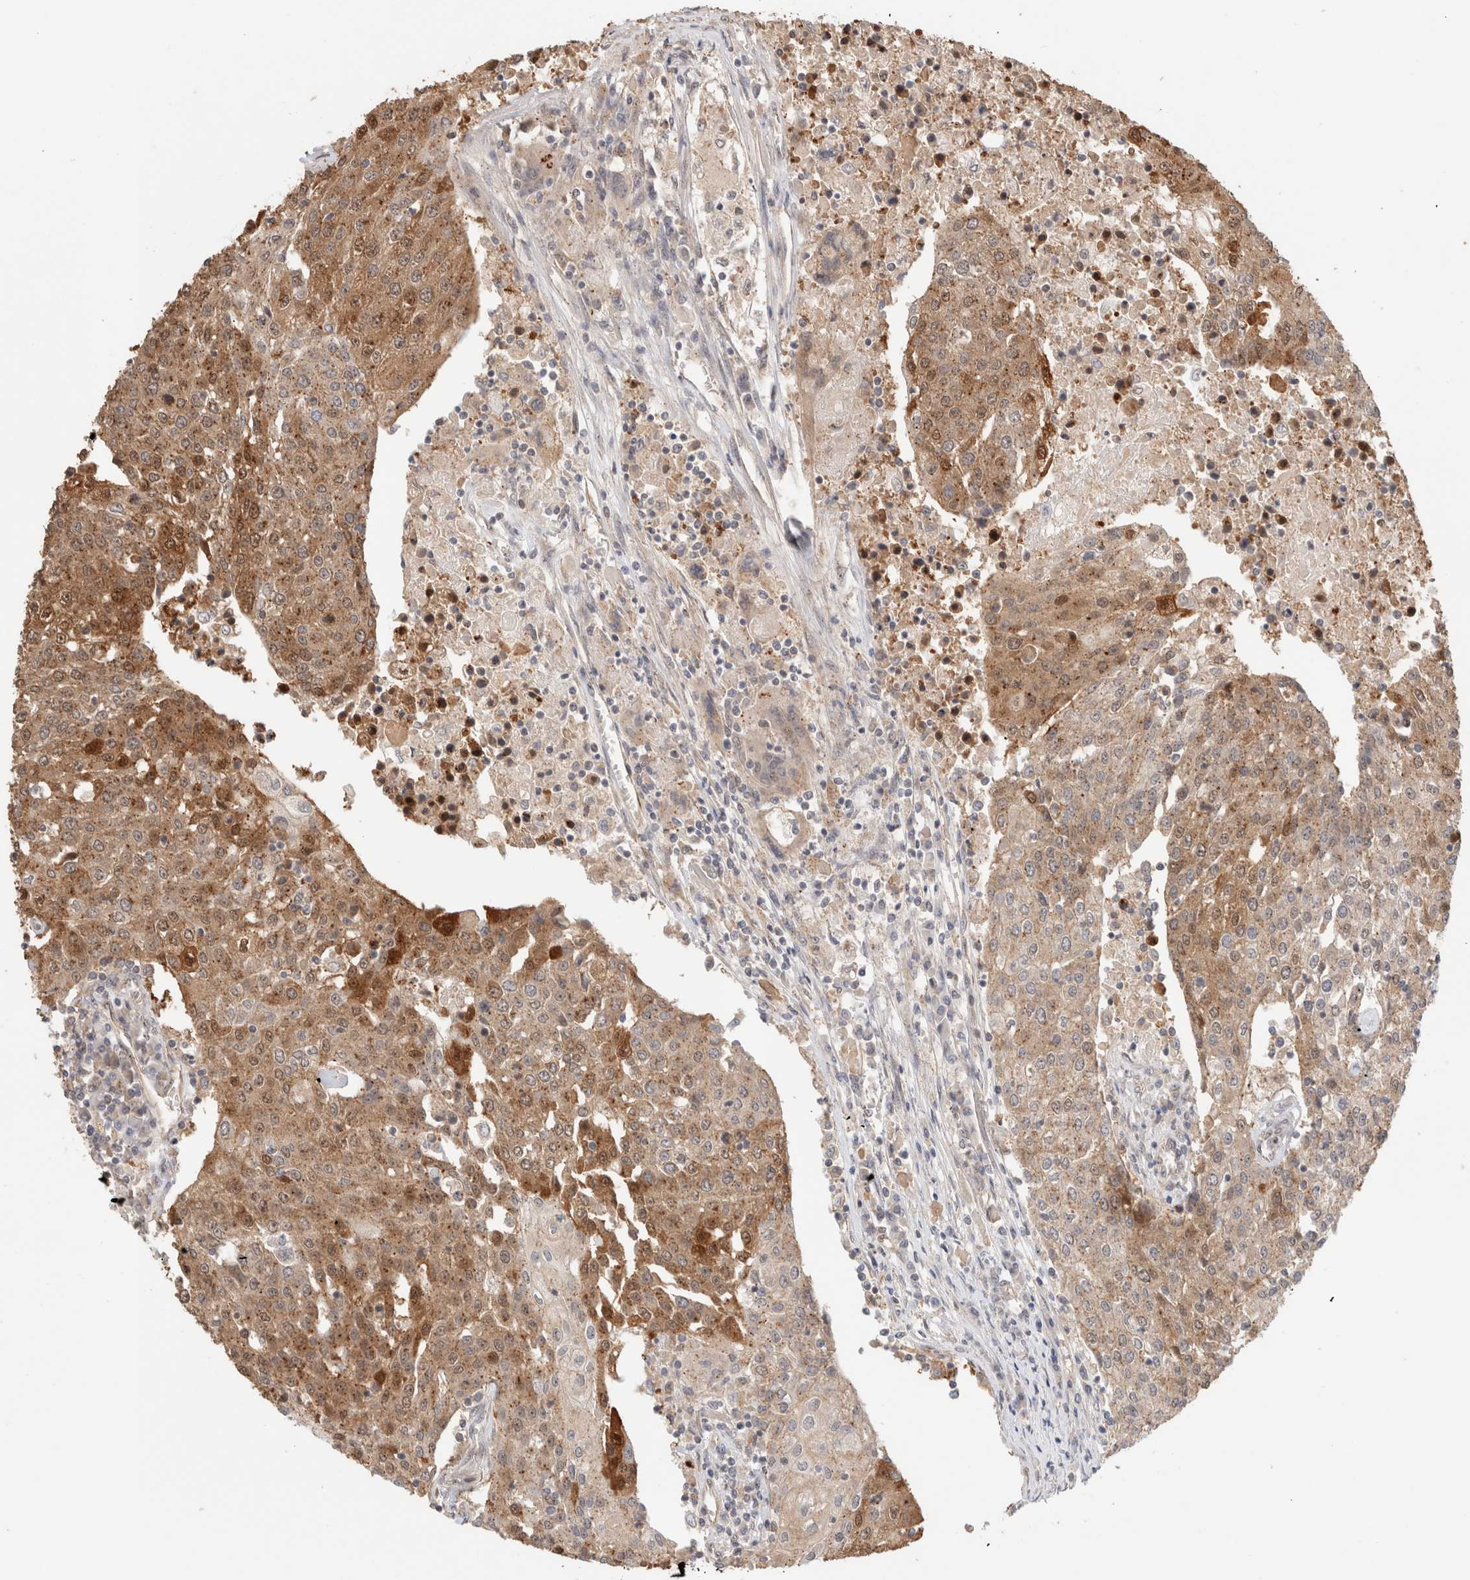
{"staining": {"intensity": "moderate", "quantity": "25%-75%", "location": "cytoplasmic/membranous"}, "tissue": "urothelial cancer", "cell_type": "Tumor cells", "image_type": "cancer", "snomed": [{"axis": "morphology", "description": "Urothelial carcinoma, High grade"}, {"axis": "topography", "description": "Urinary bladder"}], "caption": "IHC of human high-grade urothelial carcinoma demonstrates medium levels of moderate cytoplasmic/membranous positivity in approximately 25%-75% of tumor cells. Immunohistochemistry (ihc) stains the protein of interest in brown and the nuclei are stained blue.", "gene": "OTUD6B", "patient": {"sex": "female", "age": 85}}